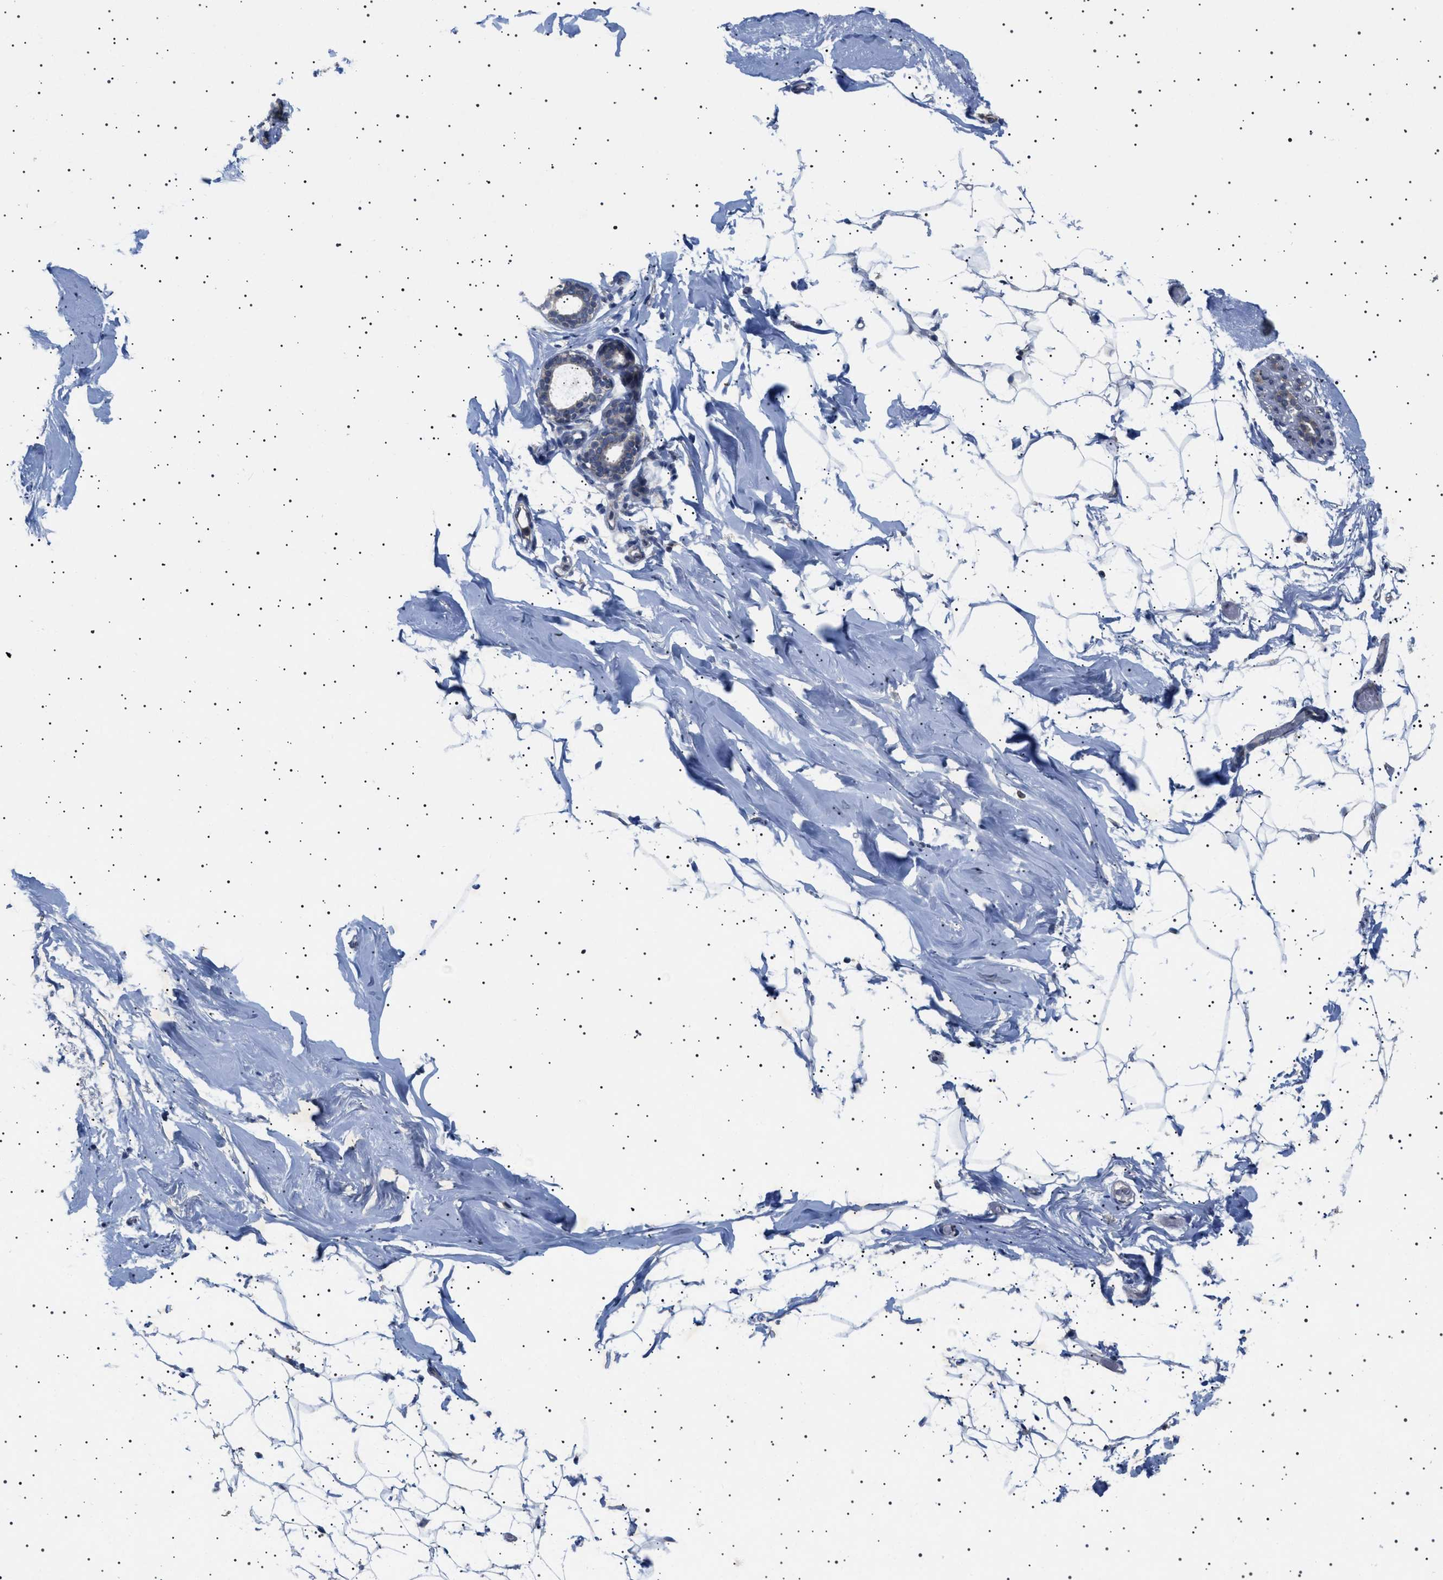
{"staining": {"intensity": "negative", "quantity": "none", "location": "none"}, "tissue": "adipose tissue", "cell_type": "Adipocytes", "image_type": "normal", "snomed": [{"axis": "morphology", "description": "Normal tissue, NOS"}, {"axis": "topography", "description": "Breast"}, {"axis": "topography", "description": "Soft tissue"}], "caption": "There is no significant staining in adipocytes of adipose tissue. (DAB immunohistochemistry (IHC), high magnification).", "gene": "NUP93", "patient": {"sex": "female", "age": 75}}